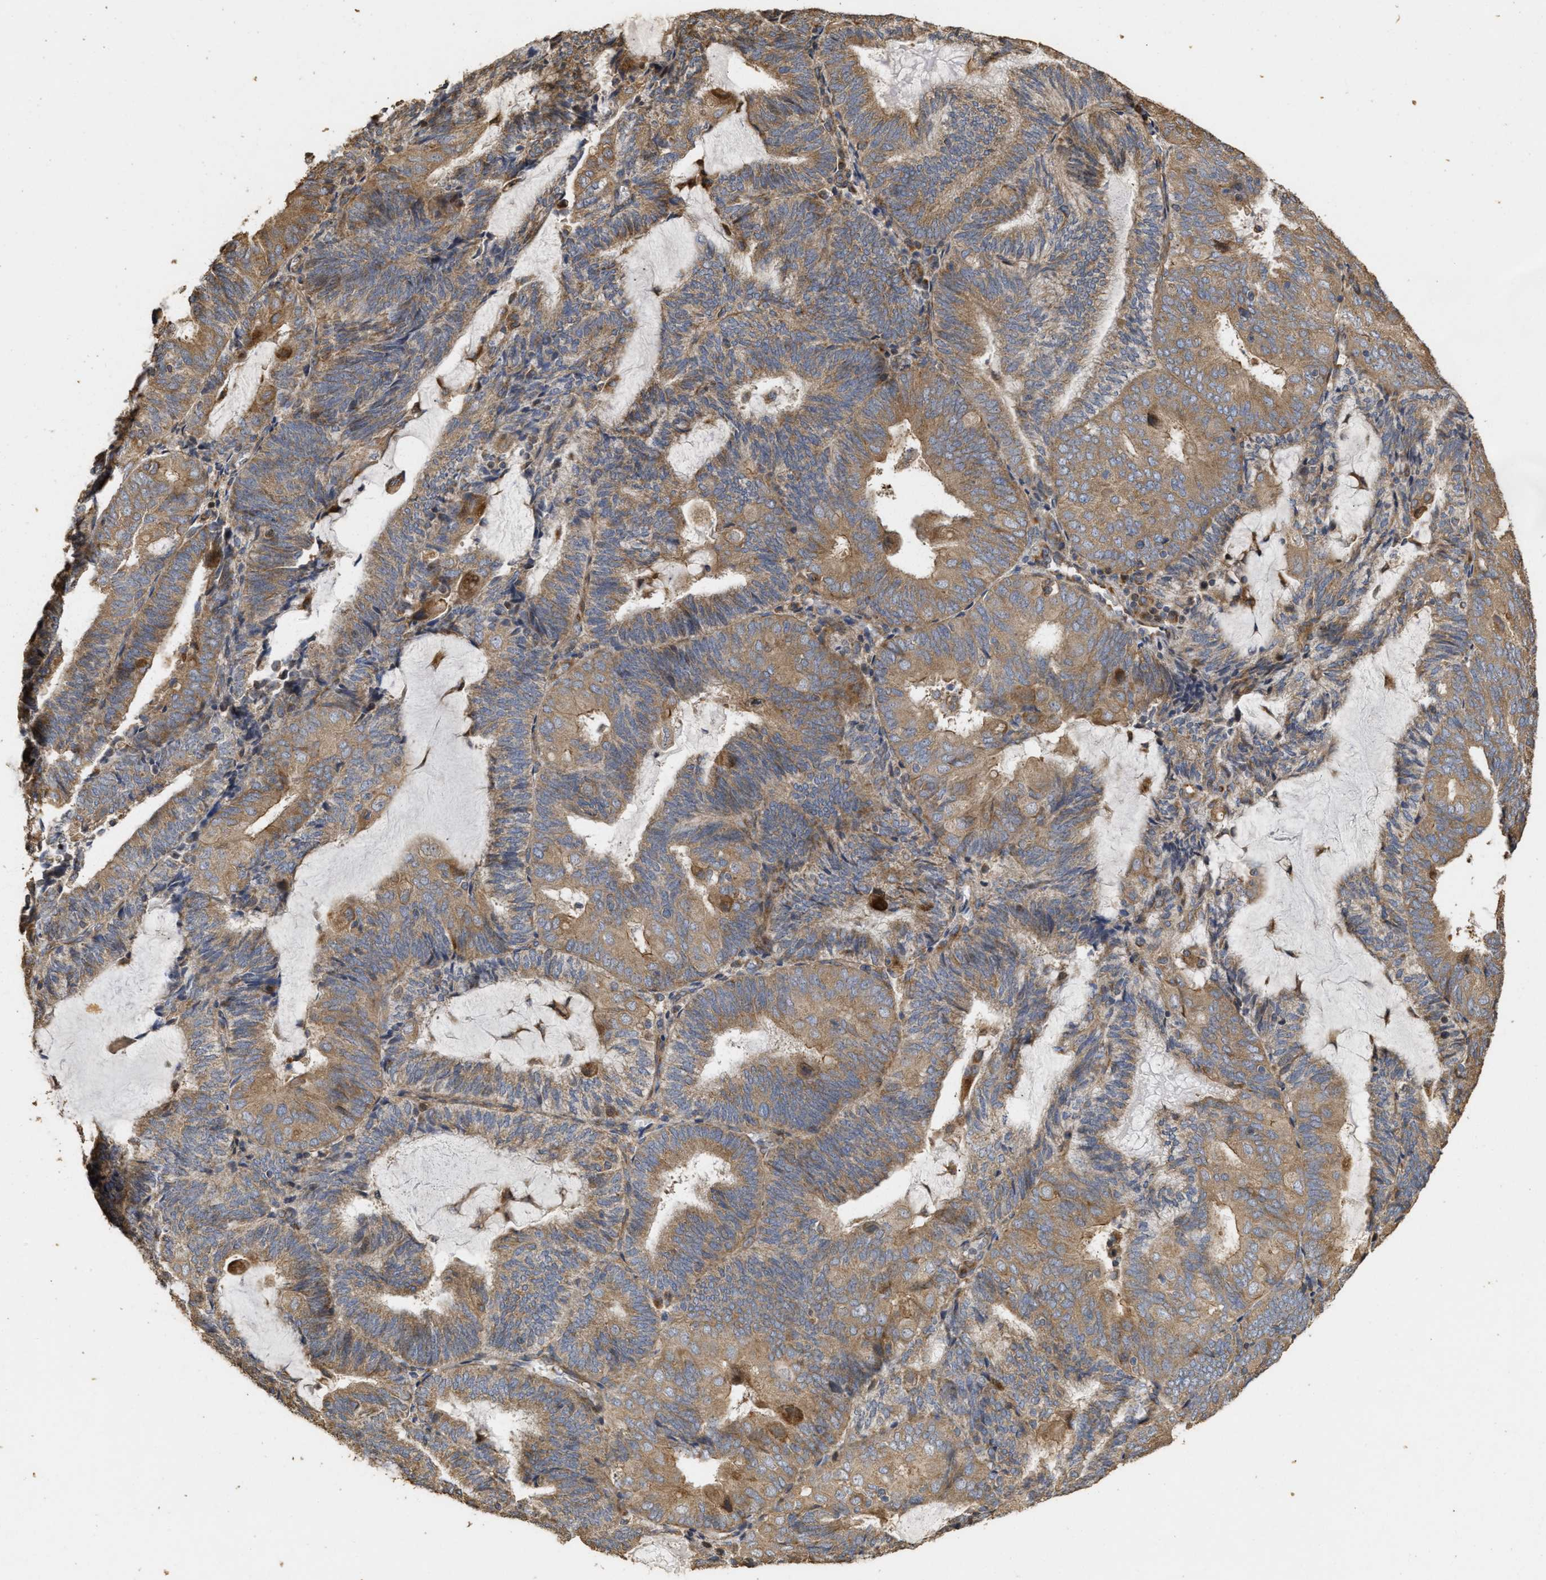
{"staining": {"intensity": "moderate", "quantity": ">75%", "location": "cytoplasmic/membranous"}, "tissue": "endometrial cancer", "cell_type": "Tumor cells", "image_type": "cancer", "snomed": [{"axis": "morphology", "description": "Adenocarcinoma, NOS"}, {"axis": "topography", "description": "Endometrium"}], "caption": "An immunohistochemistry (IHC) photomicrograph of tumor tissue is shown. Protein staining in brown labels moderate cytoplasmic/membranous positivity in adenocarcinoma (endometrial) within tumor cells.", "gene": "NAV1", "patient": {"sex": "female", "age": 81}}